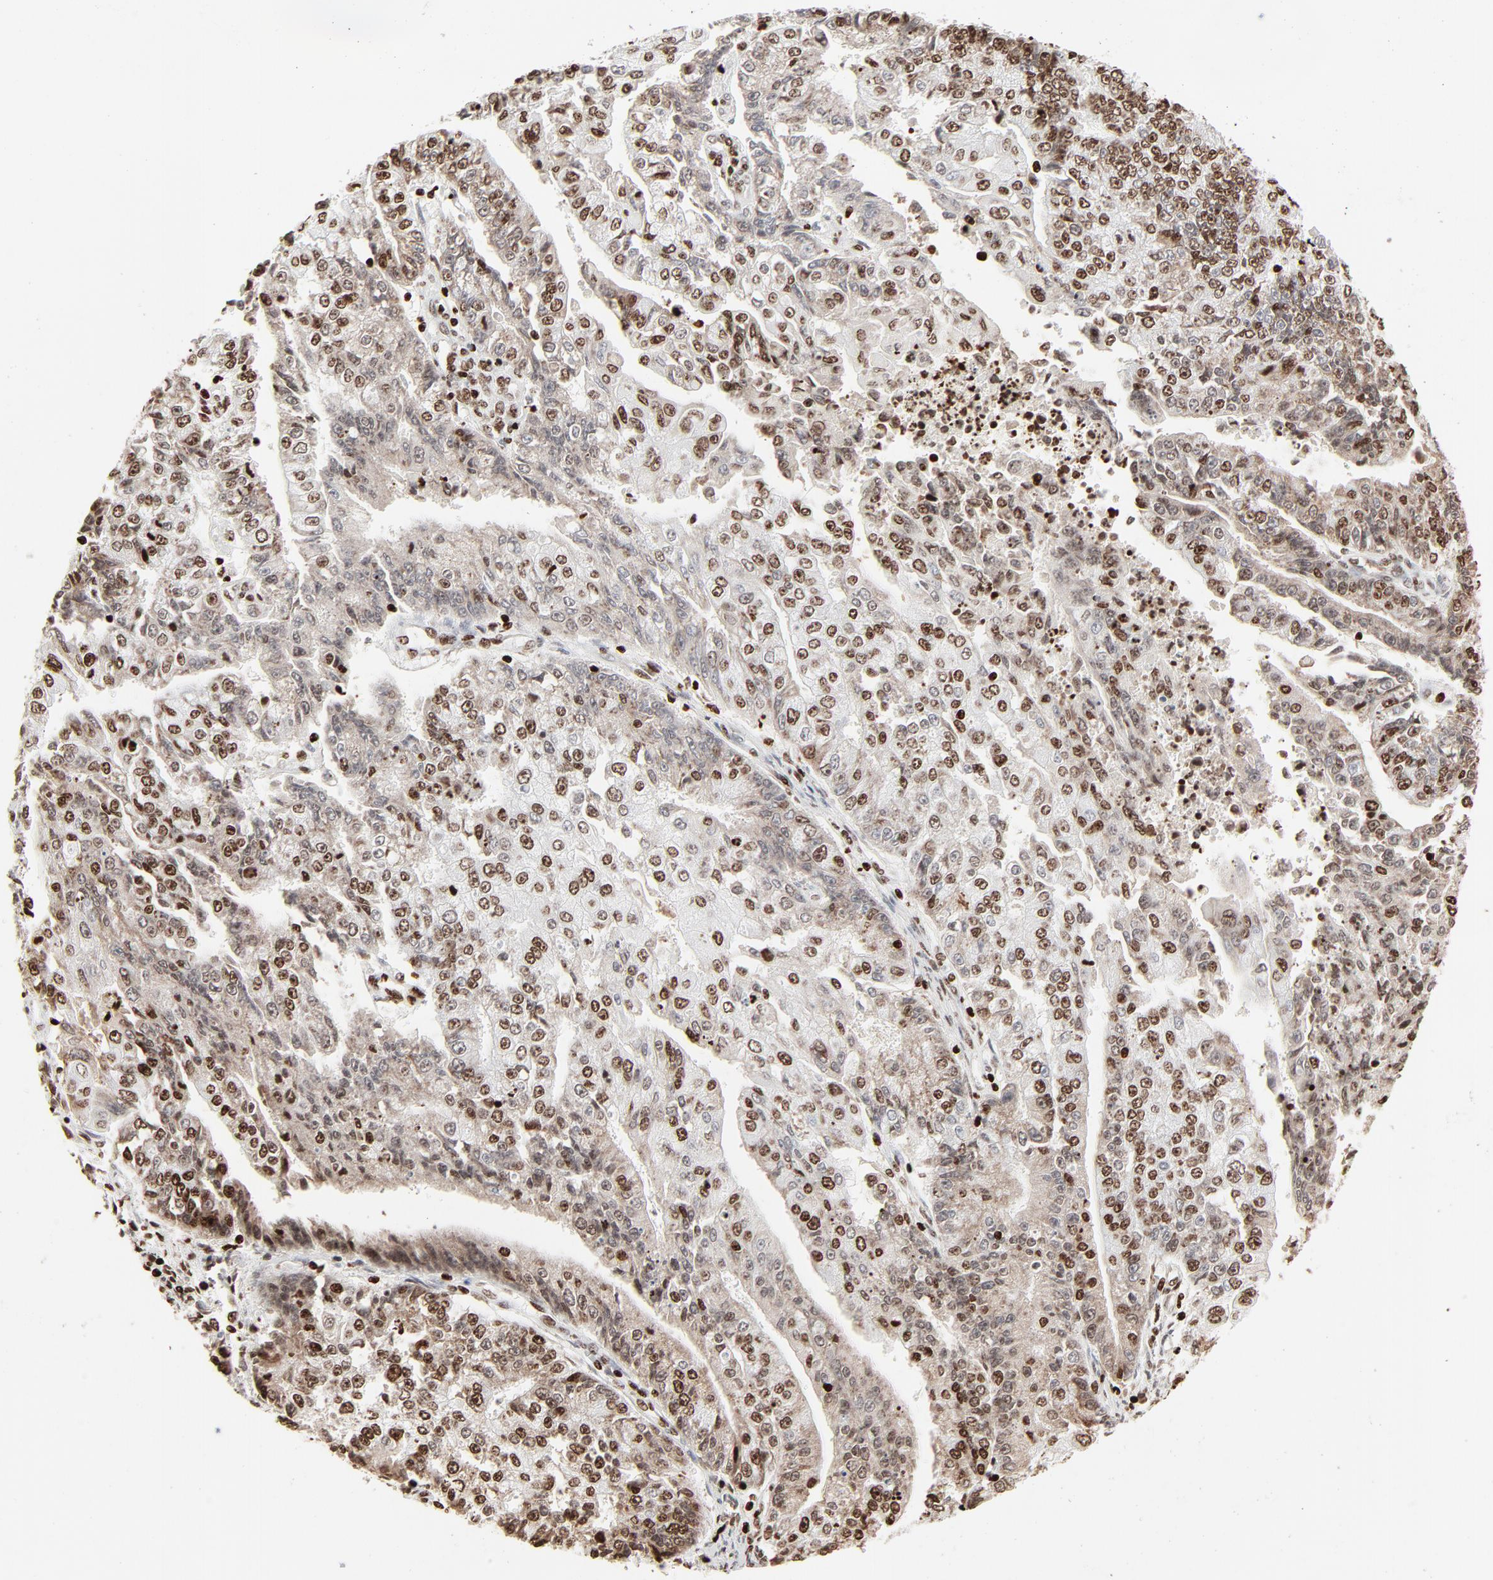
{"staining": {"intensity": "moderate", "quantity": ">75%", "location": "nuclear"}, "tissue": "endometrial cancer", "cell_type": "Tumor cells", "image_type": "cancer", "snomed": [{"axis": "morphology", "description": "Adenocarcinoma, NOS"}, {"axis": "topography", "description": "Endometrium"}], "caption": "The image reveals immunohistochemical staining of endometrial adenocarcinoma. There is moderate nuclear expression is seen in approximately >75% of tumor cells. Ihc stains the protein of interest in brown and the nuclei are stained blue.", "gene": "HMGB2", "patient": {"sex": "female", "age": 75}}